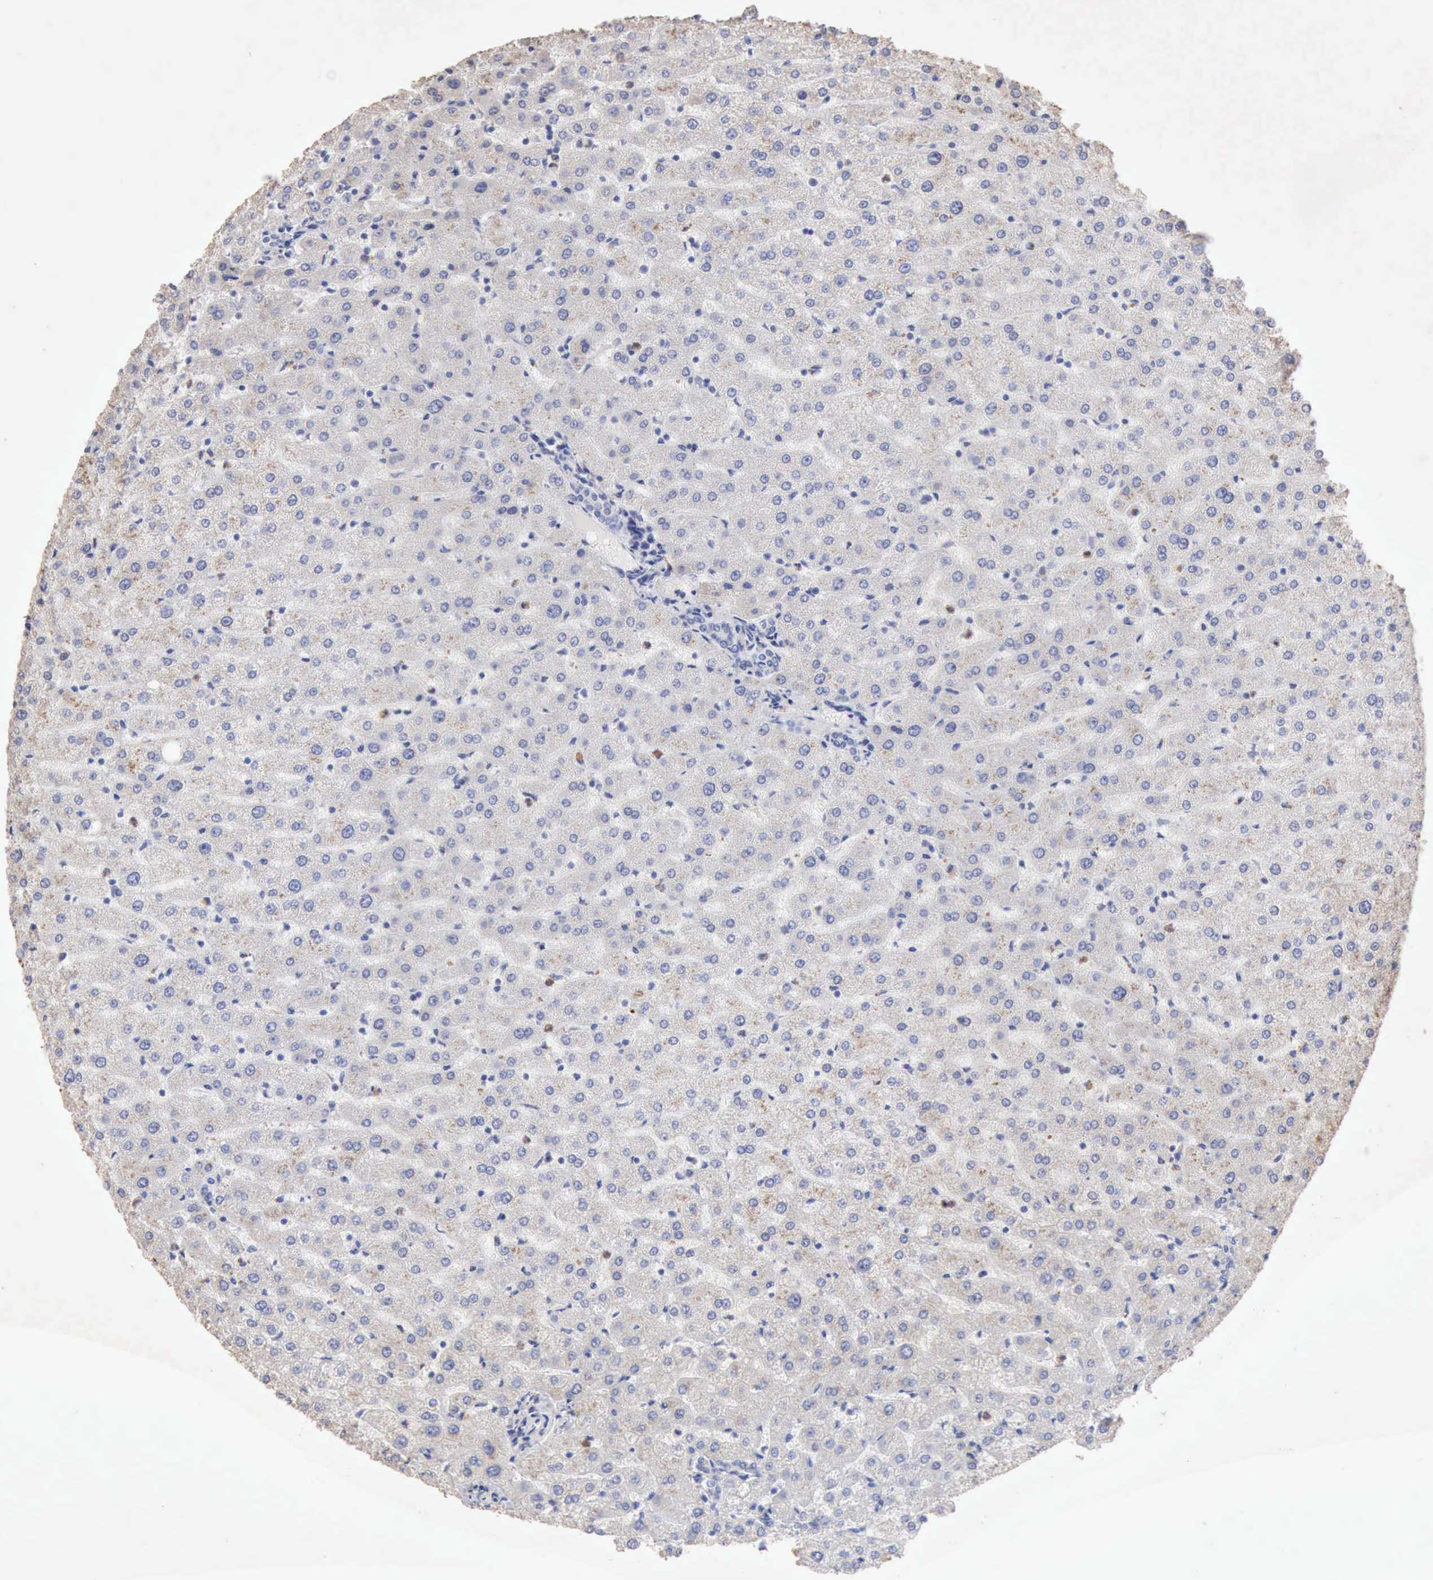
{"staining": {"intensity": "negative", "quantity": "none", "location": "none"}, "tissue": "liver", "cell_type": "Cholangiocytes", "image_type": "normal", "snomed": [{"axis": "morphology", "description": "Normal tissue, NOS"}, {"axis": "morphology", "description": "Fibrosis, NOS"}, {"axis": "topography", "description": "Liver"}], "caption": "Immunohistochemistry image of benign human liver stained for a protein (brown), which reveals no staining in cholangiocytes.", "gene": "KRT6B", "patient": {"sex": "female", "age": 29}}